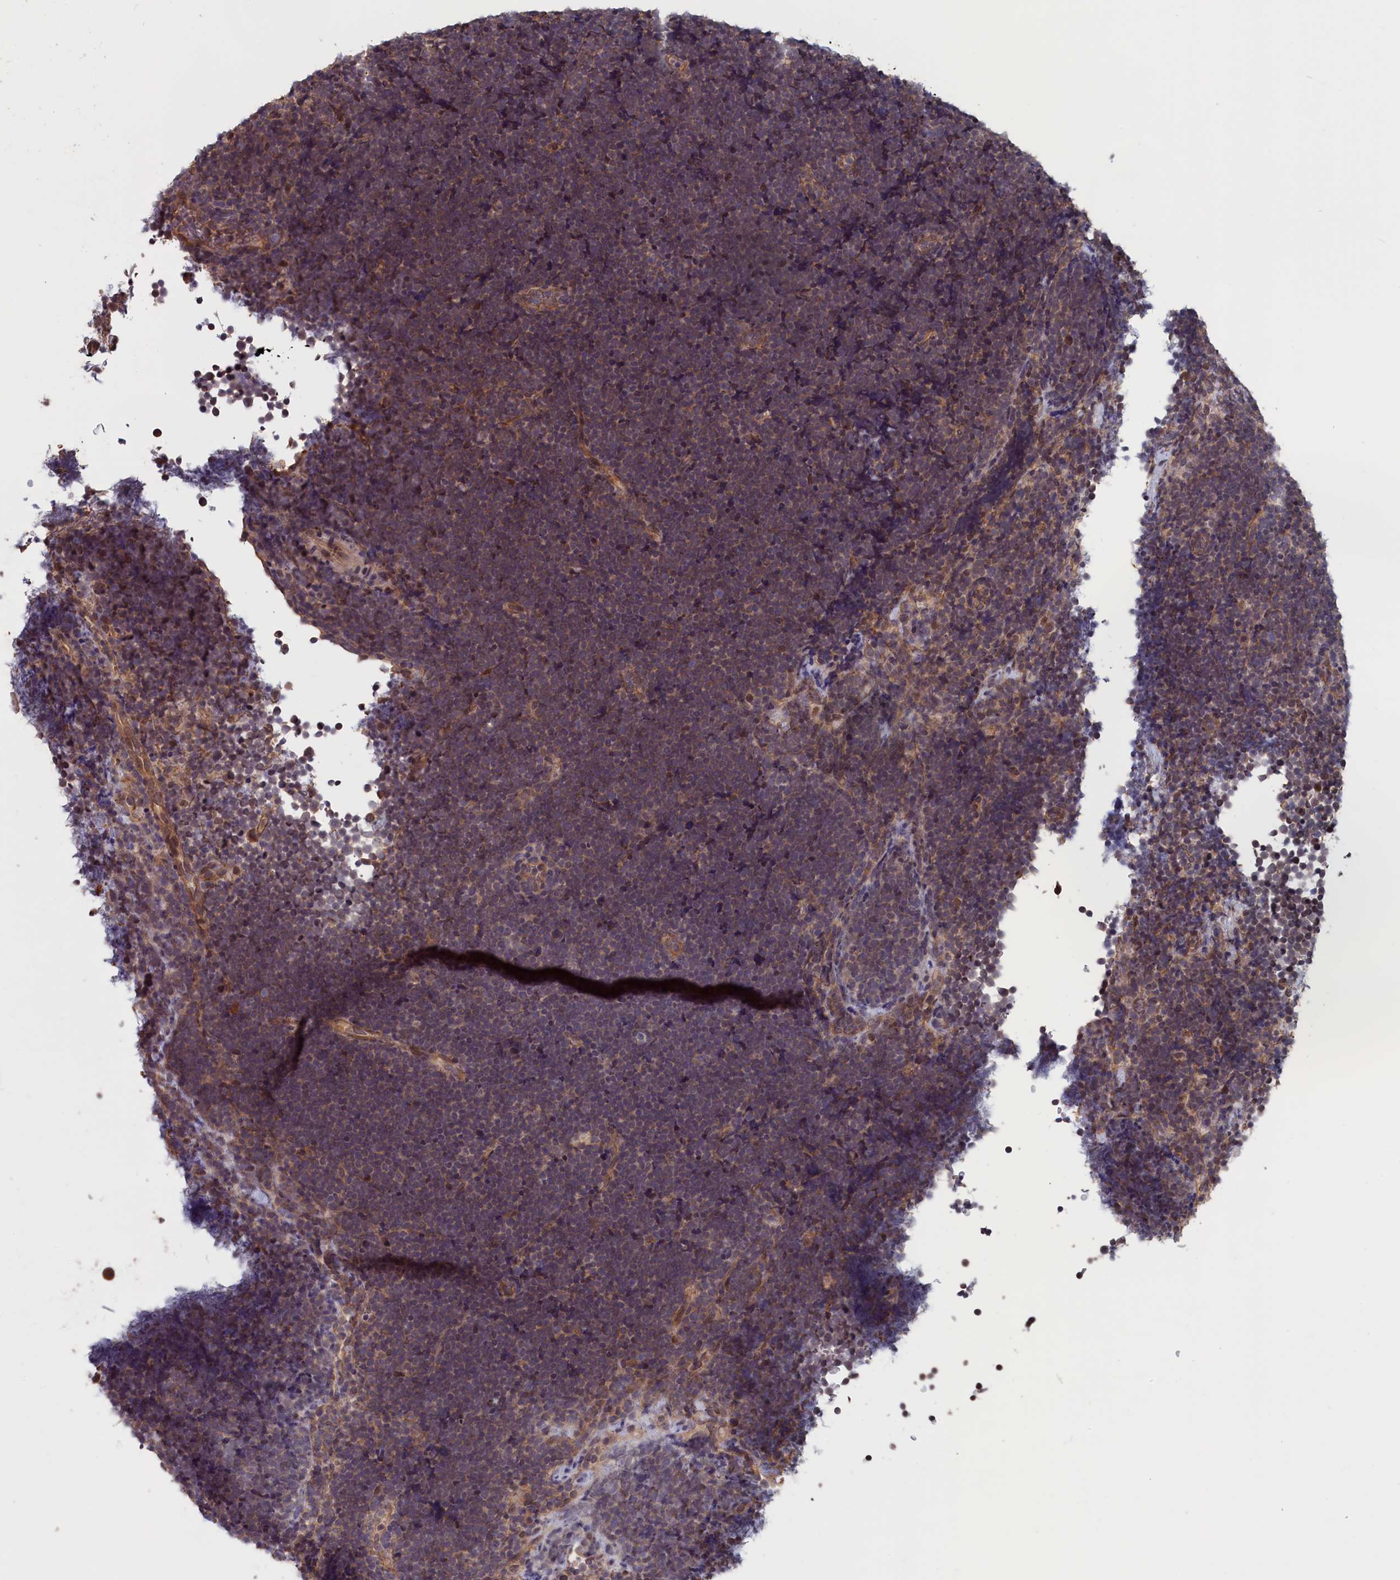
{"staining": {"intensity": "weak", "quantity": "<25%", "location": "nuclear"}, "tissue": "lymphoma", "cell_type": "Tumor cells", "image_type": "cancer", "snomed": [{"axis": "morphology", "description": "Malignant lymphoma, non-Hodgkin's type, High grade"}, {"axis": "topography", "description": "Lymph node"}], "caption": "Human malignant lymphoma, non-Hodgkin's type (high-grade) stained for a protein using immunohistochemistry (IHC) reveals no staining in tumor cells.", "gene": "PLP2", "patient": {"sex": "male", "age": 13}}